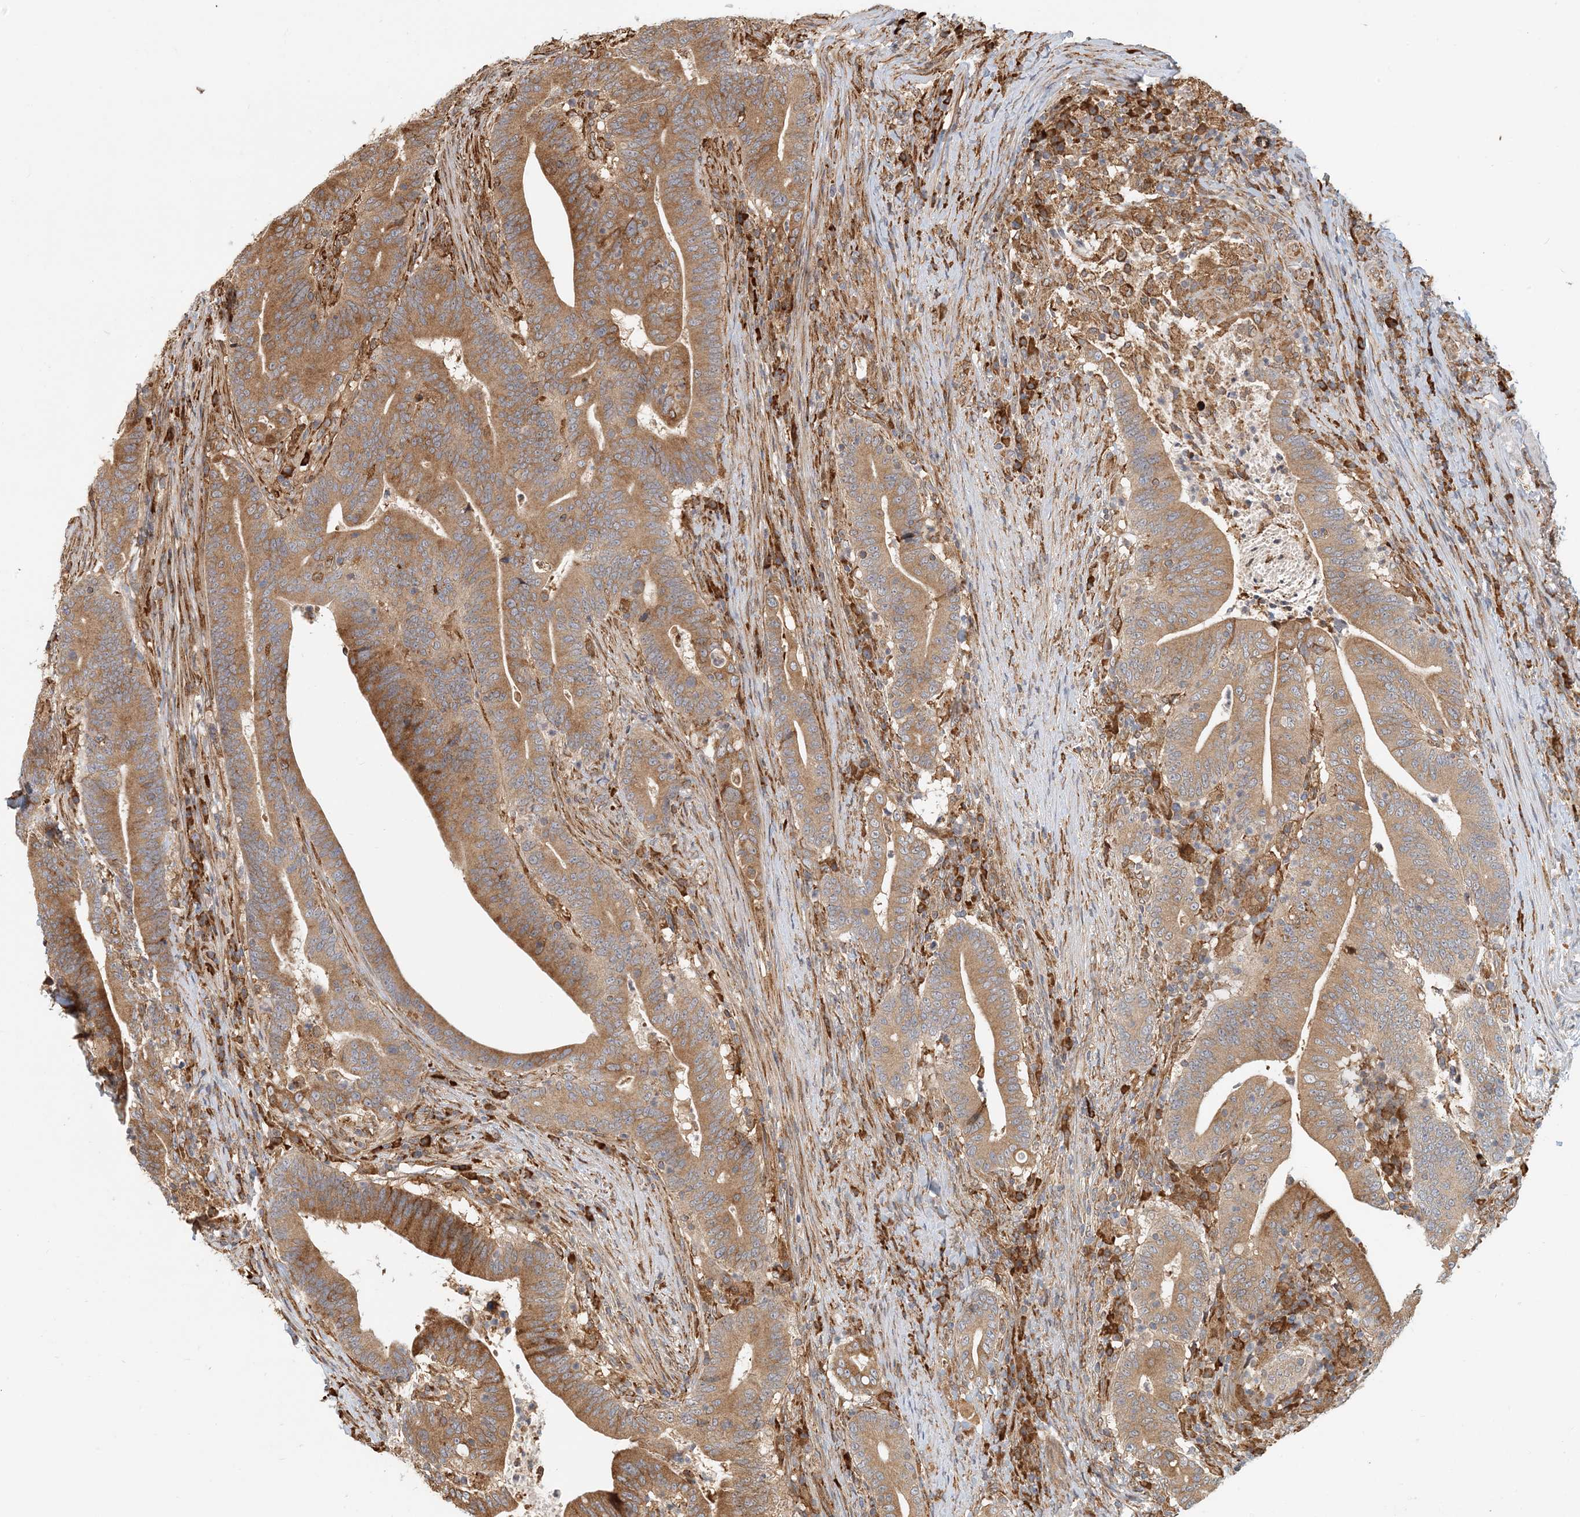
{"staining": {"intensity": "moderate", "quantity": ">75%", "location": "cytoplasmic/membranous"}, "tissue": "colorectal cancer", "cell_type": "Tumor cells", "image_type": "cancer", "snomed": [{"axis": "morphology", "description": "Adenocarcinoma, NOS"}, {"axis": "topography", "description": "Colon"}], "caption": "DAB (3,3'-diaminobenzidine) immunohistochemical staining of human colorectal cancer (adenocarcinoma) demonstrates moderate cytoplasmic/membranous protein staining in about >75% of tumor cells.", "gene": "HNMT", "patient": {"sex": "female", "age": 66}}